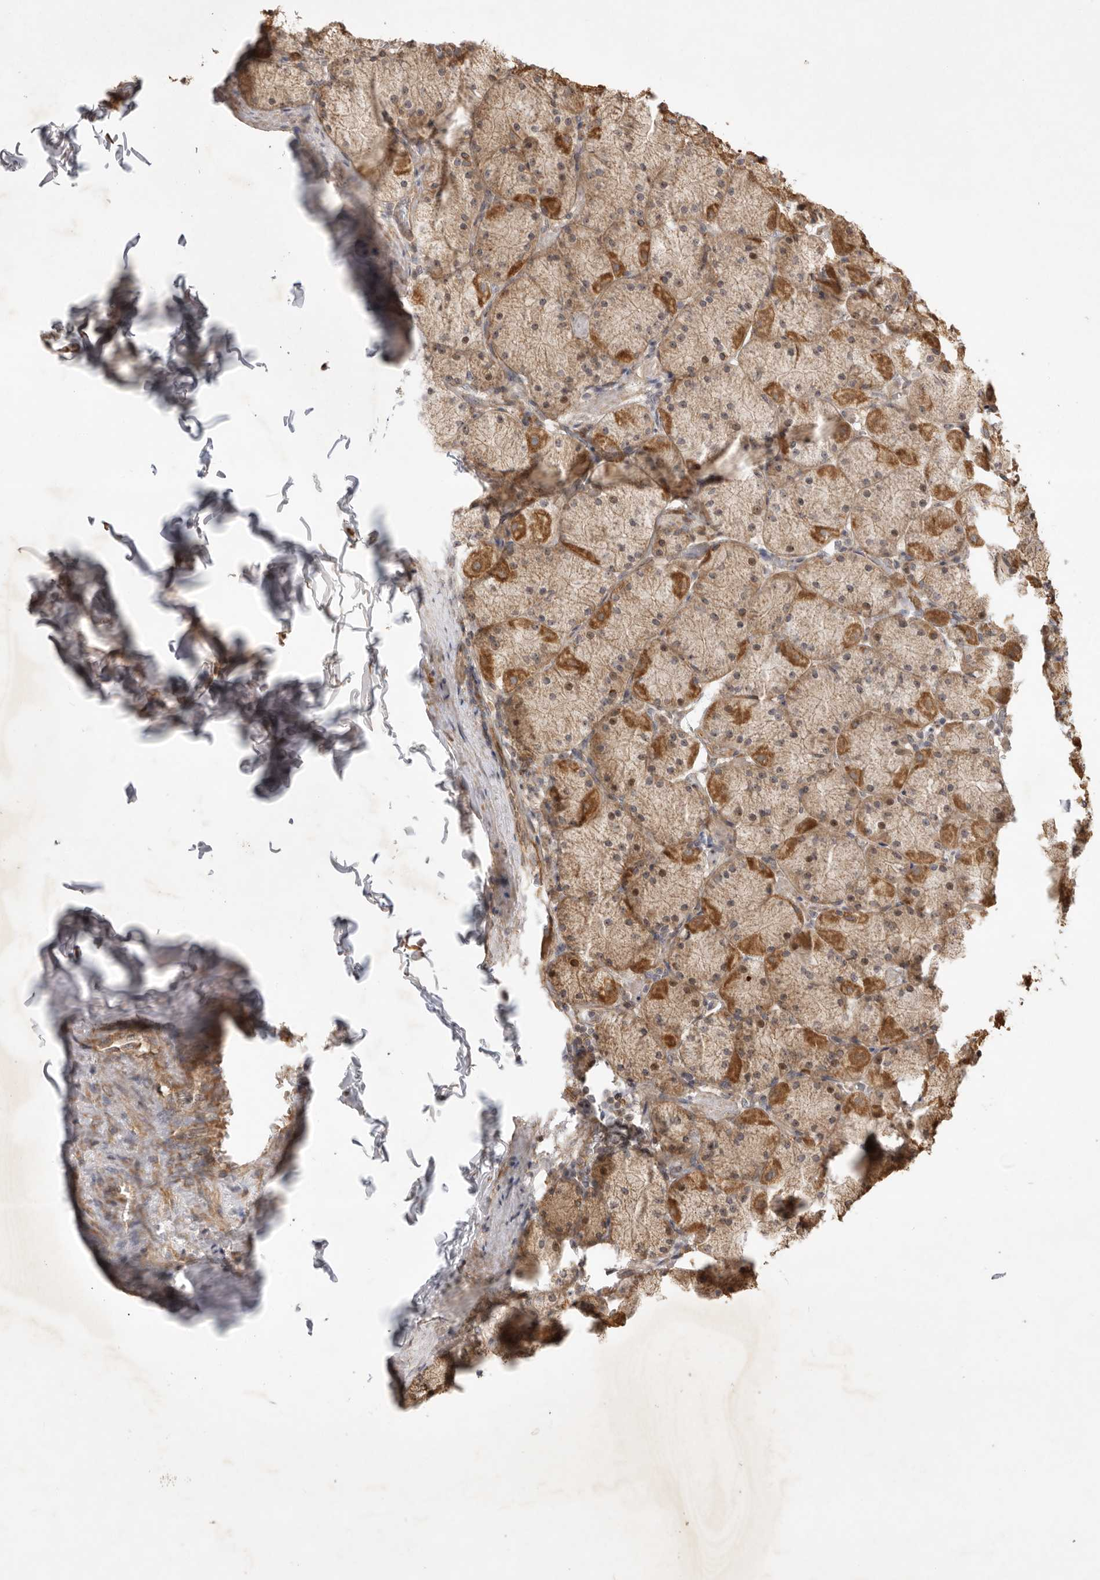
{"staining": {"intensity": "moderate", "quantity": ">75%", "location": "cytoplasmic/membranous"}, "tissue": "stomach", "cell_type": "Glandular cells", "image_type": "normal", "snomed": [{"axis": "morphology", "description": "Normal tissue, NOS"}, {"axis": "topography", "description": "Stomach, upper"}], "caption": "Immunohistochemical staining of unremarkable stomach reveals moderate cytoplasmic/membranous protein positivity in about >75% of glandular cells.", "gene": "DPH7", "patient": {"sex": "female", "age": 56}}